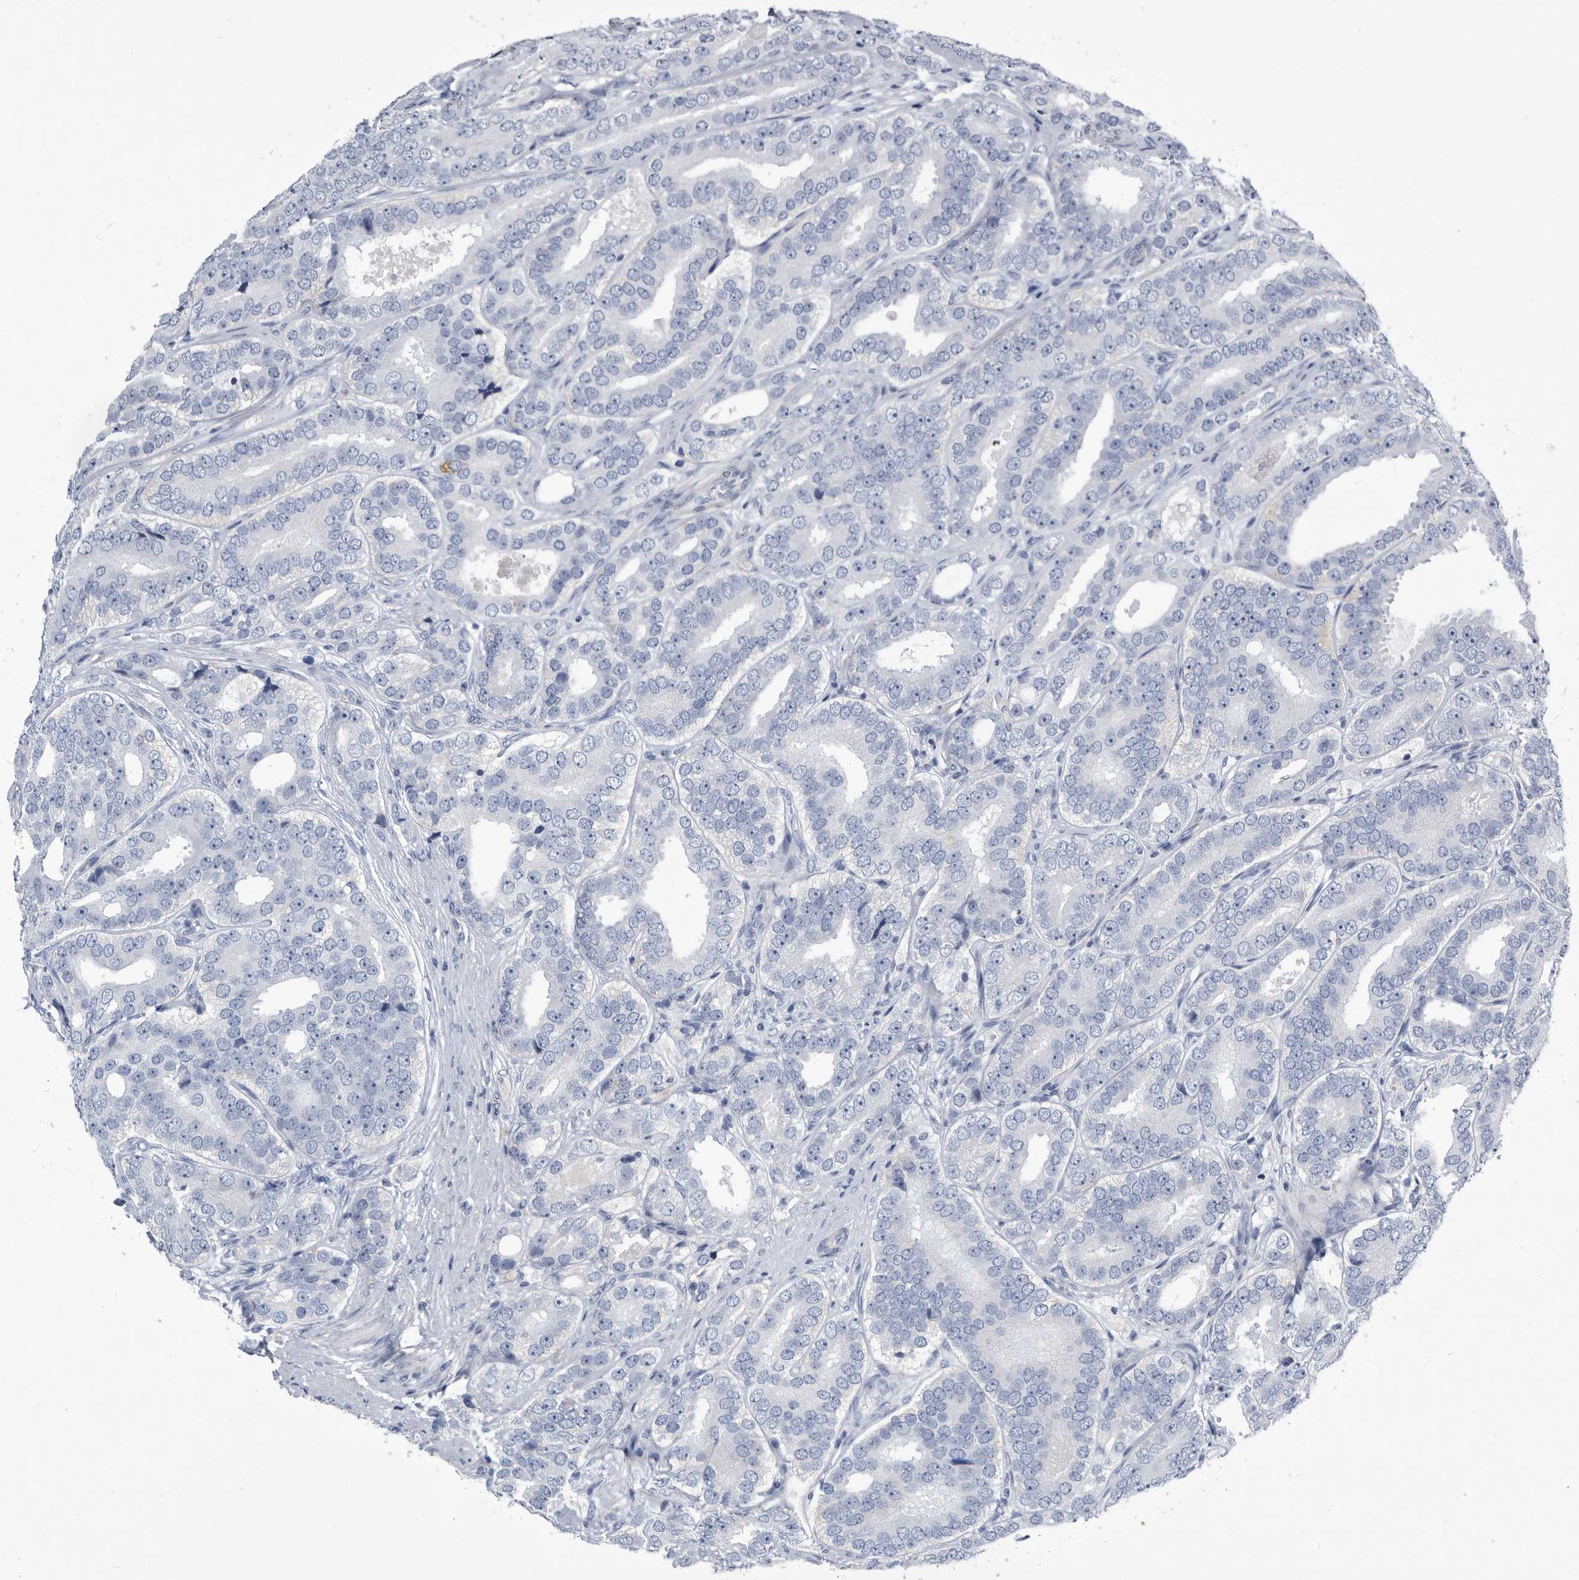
{"staining": {"intensity": "negative", "quantity": "none", "location": "none"}, "tissue": "prostate cancer", "cell_type": "Tumor cells", "image_type": "cancer", "snomed": [{"axis": "morphology", "description": "Adenocarcinoma, High grade"}, {"axis": "topography", "description": "Prostate"}], "caption": "The photomicrograph demonstrates no staining of tumor cells in prostate cancer (adenocarcinoma (high-grade)).", "gene": "BTBD6", "patient": {"sex": "male", "age": 56}}